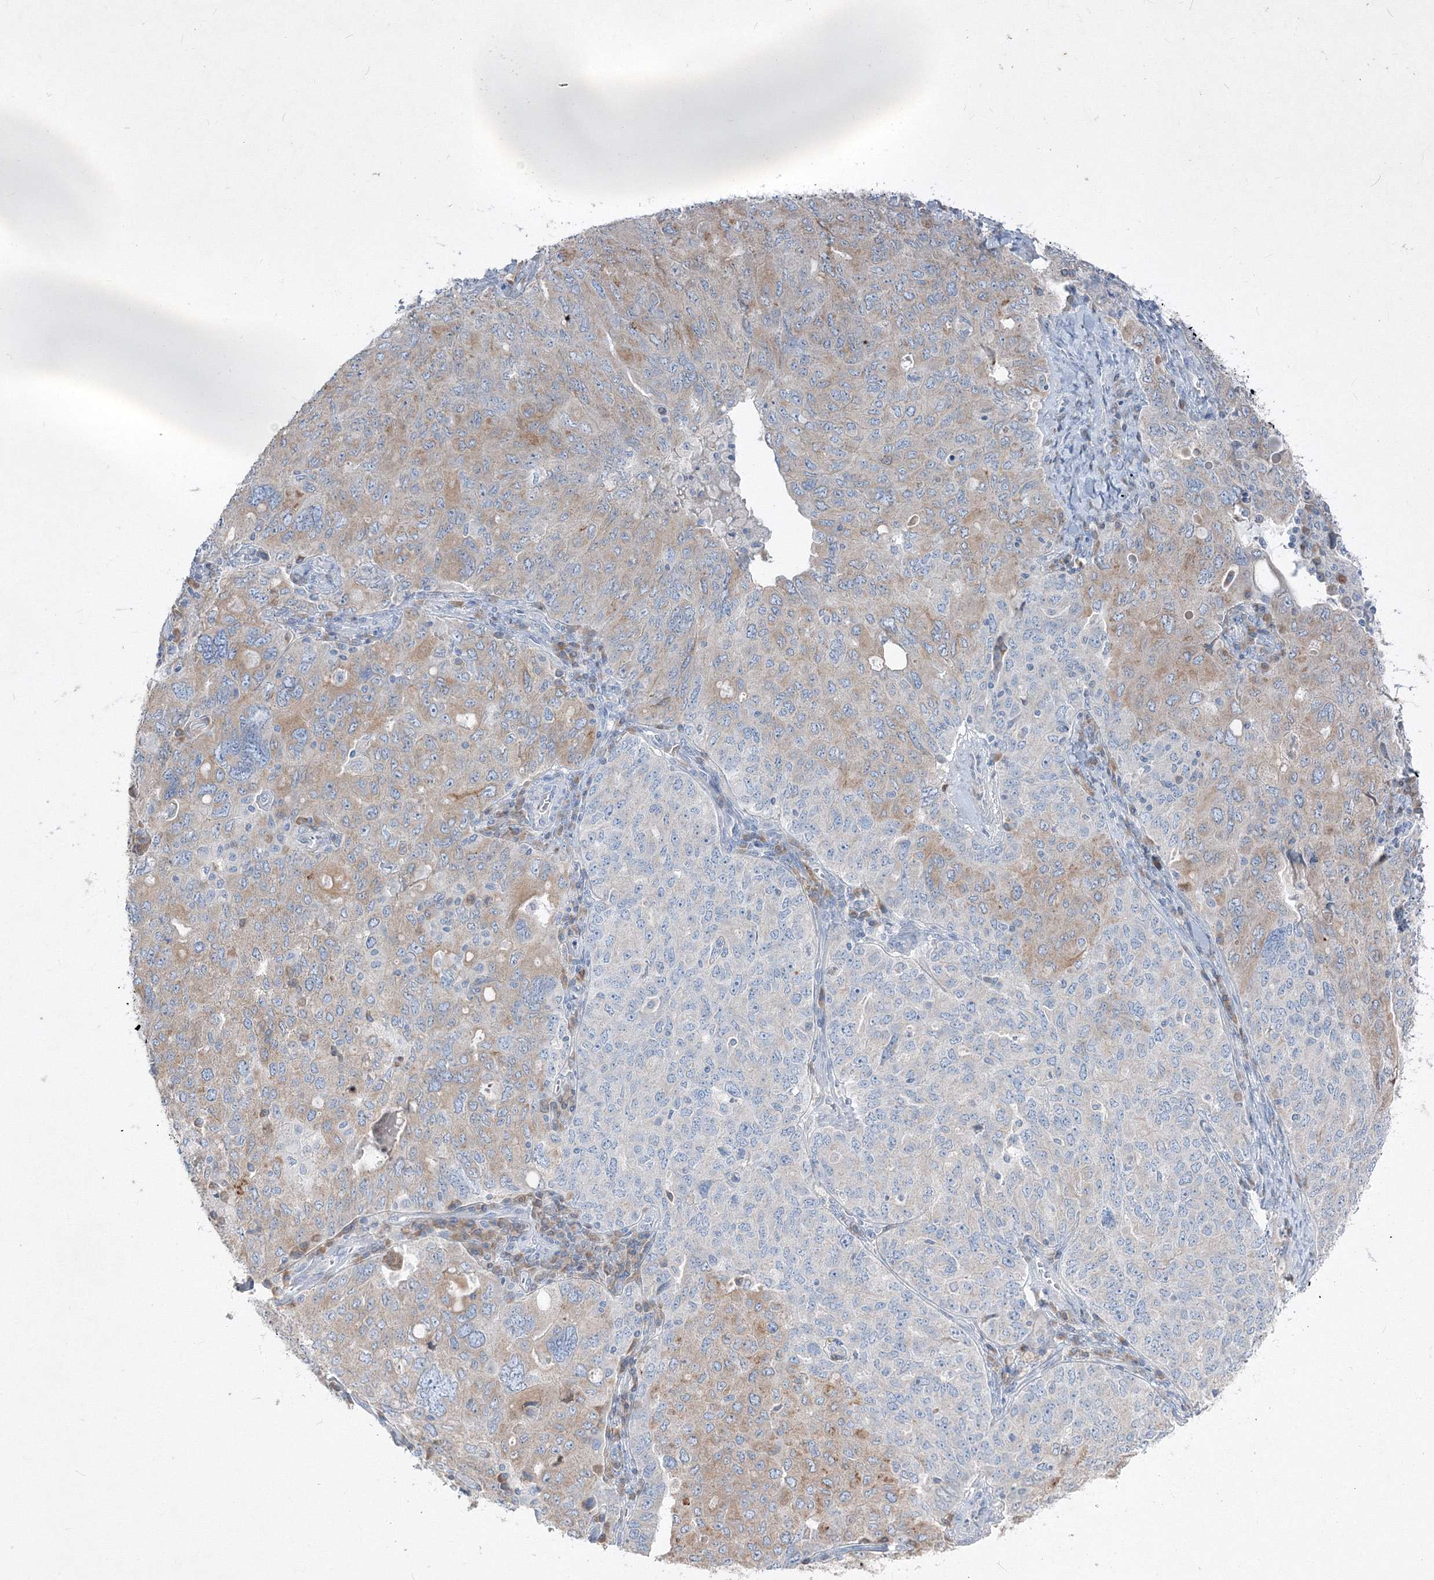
{"staining": {"intensity": "weak", "quantity": "25%-75%", "location": "cytoplasmic/membranous"}, "tissue": "ovarian cancer", "cell_type": "Tumor cells", "image_type": "cancer", "snomed": [{"axis": "morphology", "description": "Carcinoma, endometroid"}, {"axis": "topography", "description": "Ovary"}], "caption": "This is a photomicrograph of immunohistochemistry (IHC) staining of ovarian endometroid carcinoma, which shows weak positivity in the cytoplasmic/membranous of tumor cells.", "gene": "IFNAR1", "patient": {"sex": "female", "age": 62}}